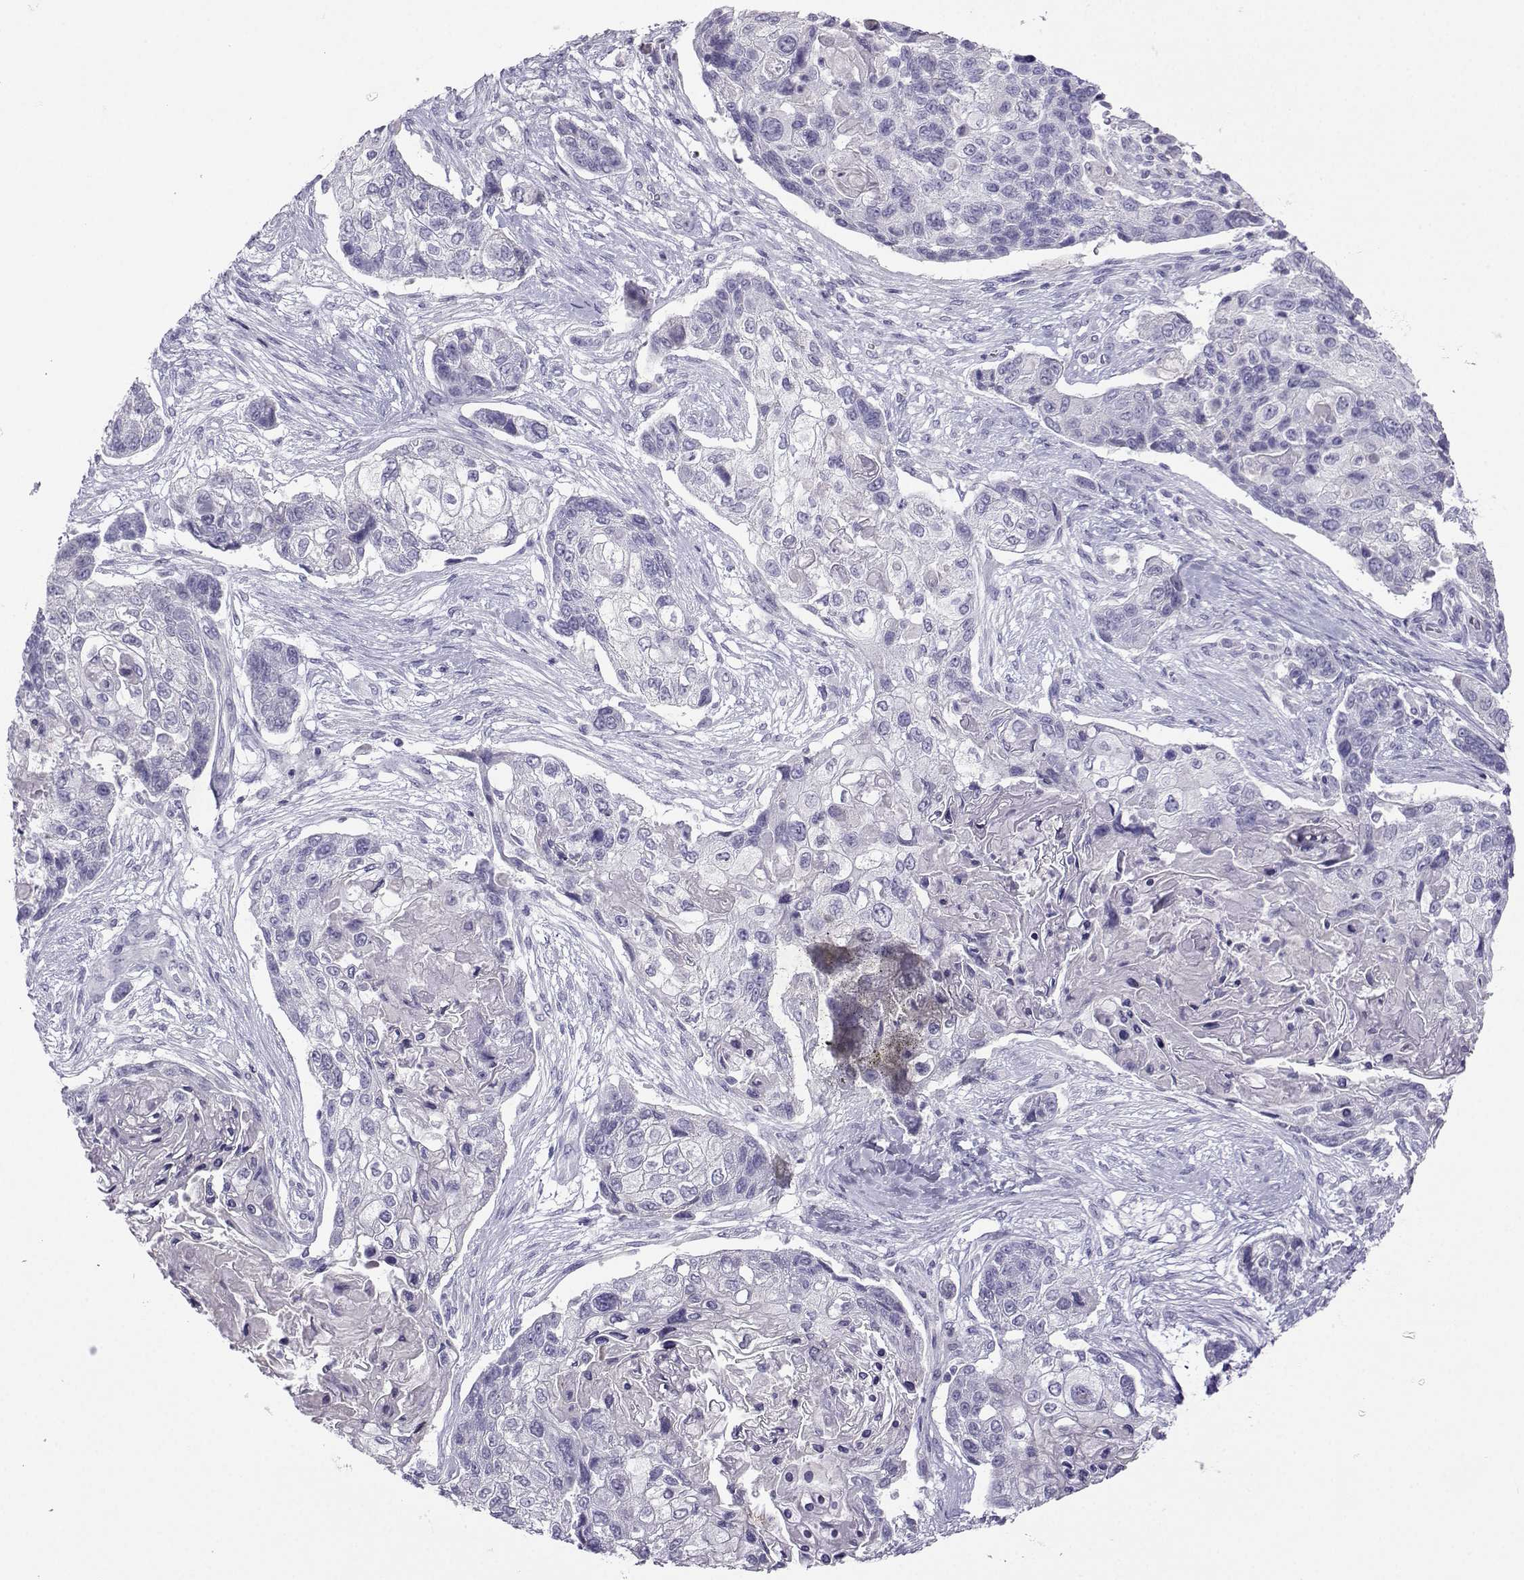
{"staining": {"intensity": "negative", "quantity": "none", "location": "none"}, "tissue": "lung cancer", "cell_type": "Tumor cells", "image_type": "cancer", "snomed": [{"axis": "morphology", "description": "Squamous cell carcinoma, NOS"}, {"axis": "topography", "description": "Lung"}], "caption": "High power microscopy micrograph of an IHC histopathology image of lung squamous cell carcinoma, revealing no significant staining in tumor cells. (DAB (3,3'-diaminobenzidine) IHC with hematoxylin counter stain).", "gene": "FBXO24", "patient": {"sex": "male", "age": 69}}